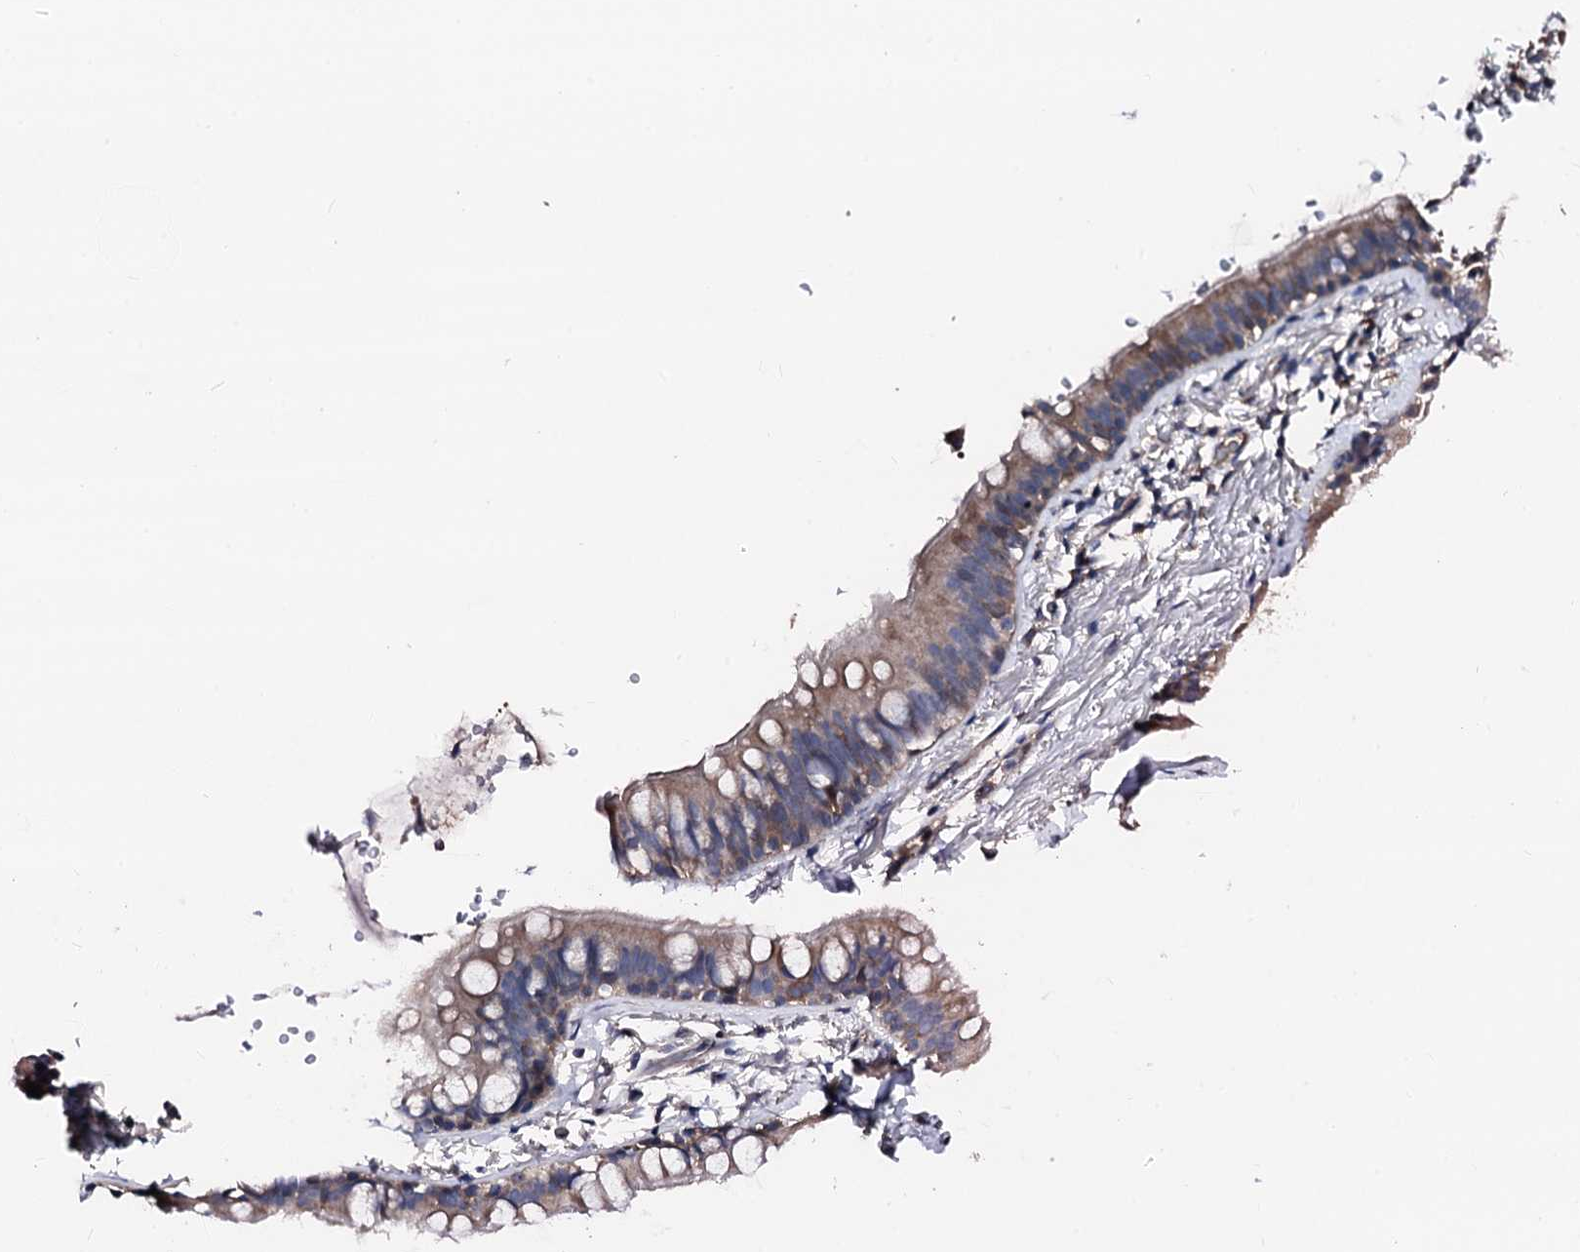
{"staining": {"intensity": "weak", "quantity": "25%-75%", "location": "cytoplasmic/membranous"}, "tissue": "adipose tissue", "cell_type": "Adipocytes", "image_type": "normal", "snomed": [{"axis": "morphology", "description": "Normal tissue, NOS"}, {"axis": "topography", "description": "Lymph node"}, {"axis": "topography", "description": "Bronchus"}], "caption": "This is an image of immunohistochemistry staining of normal adipose tissue, which shows weak positivity in the cytoplasmic/membranous of adipocytes.", "gene": "TRAFD1", "patient": {"sex": "male", "age": 63}}